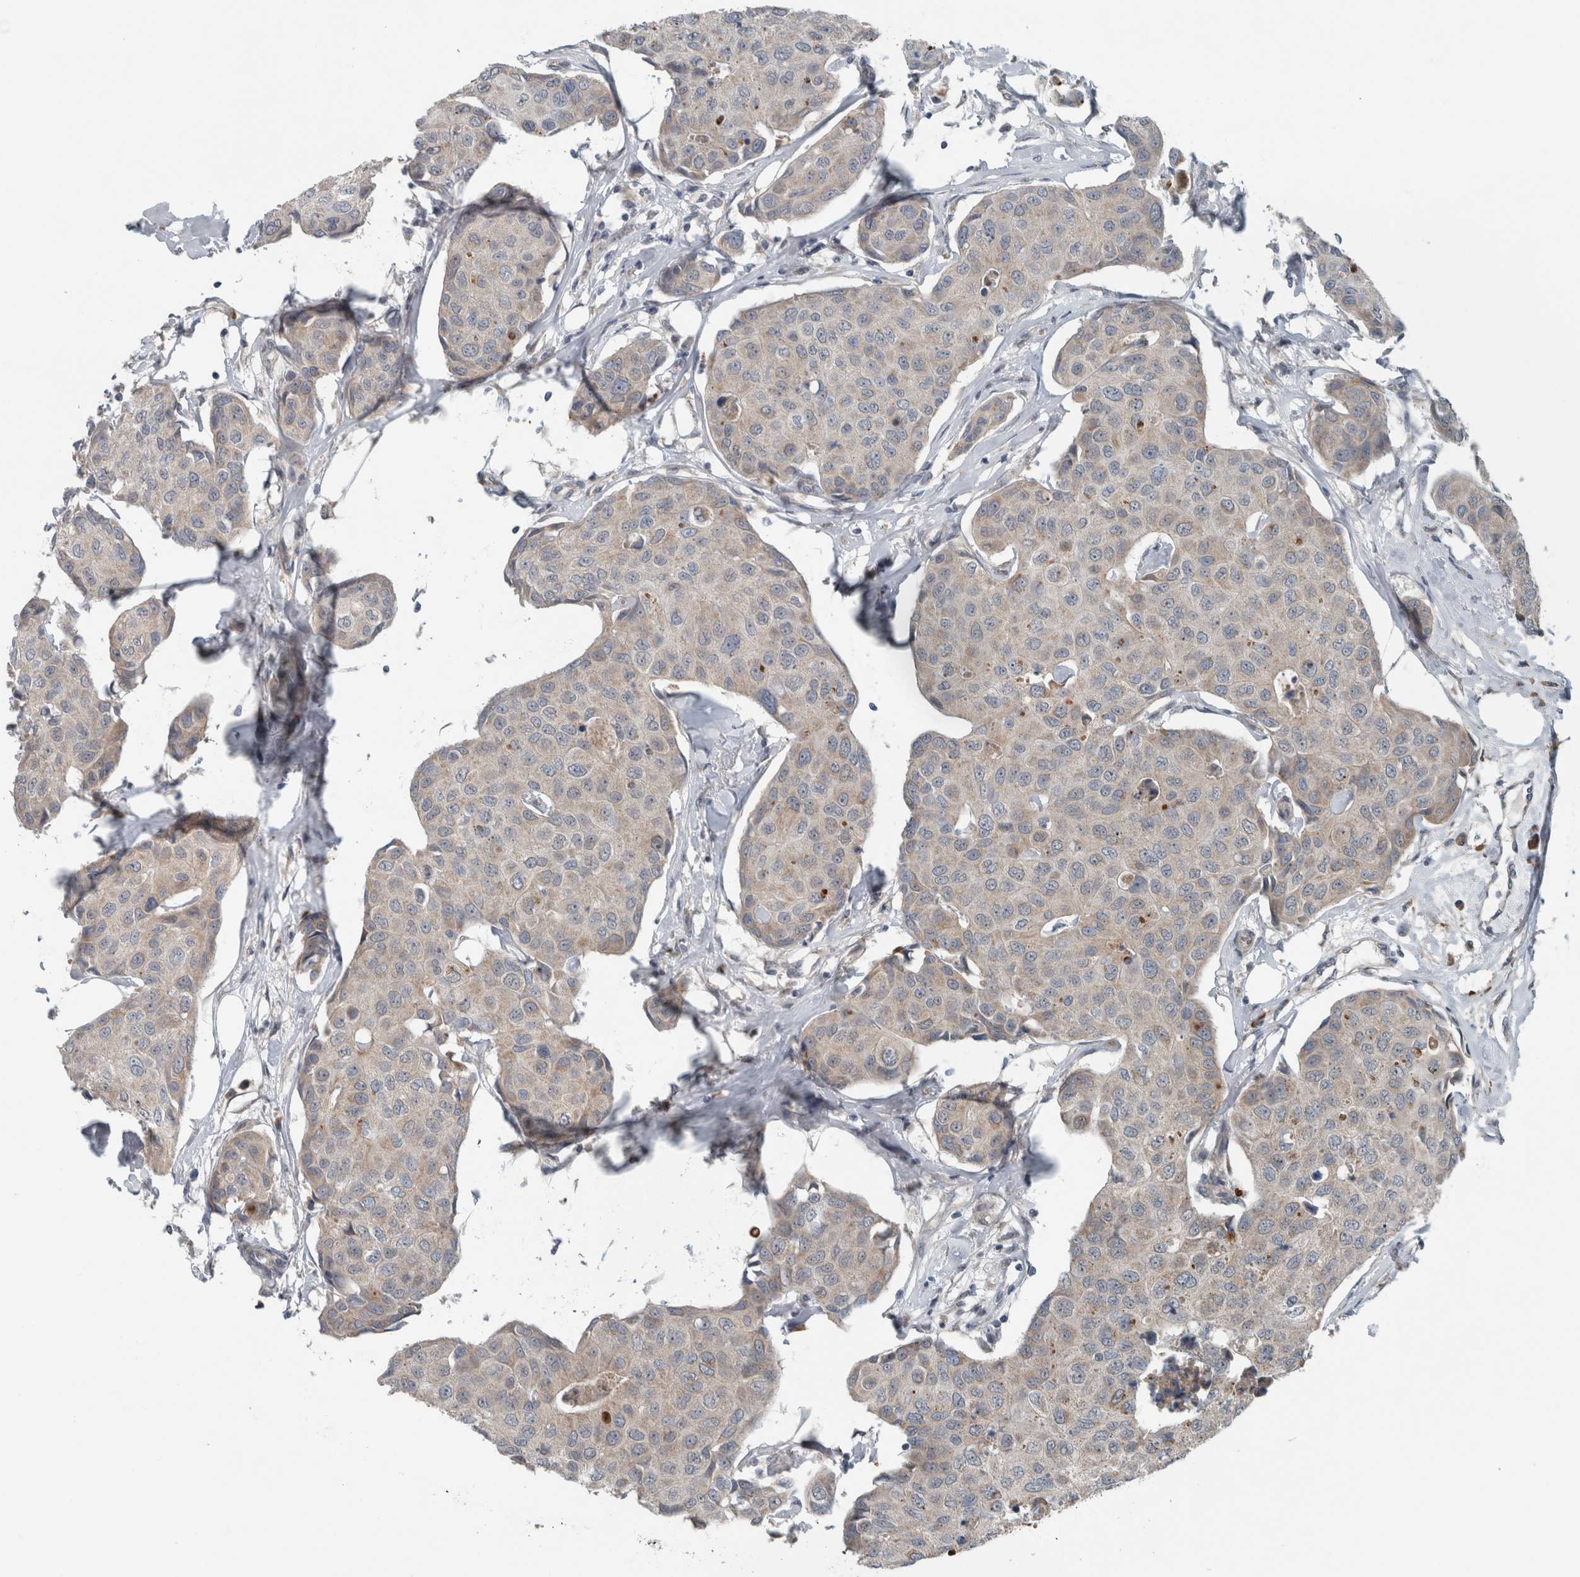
{"staining": {"intensity": "weak", "quantity": "<25%", "location": "cytoplasmic/membranous"}, "tissue": "breast cancer", "cell_type": "Tumor cells", "image_type": "cancer", "snomed": [{"axis": "morphology", "description": "Duct carcinoma"}, {"axis": "topography", "description": "Breast"}], "caption": "Immunohistochemistry (IHC) of human breast cancer (infiltrating ductal carcinoma) reveals no expression in tumor cells.", "gene": "GBA2", "patient": {"sex": "female", "age": 80}}